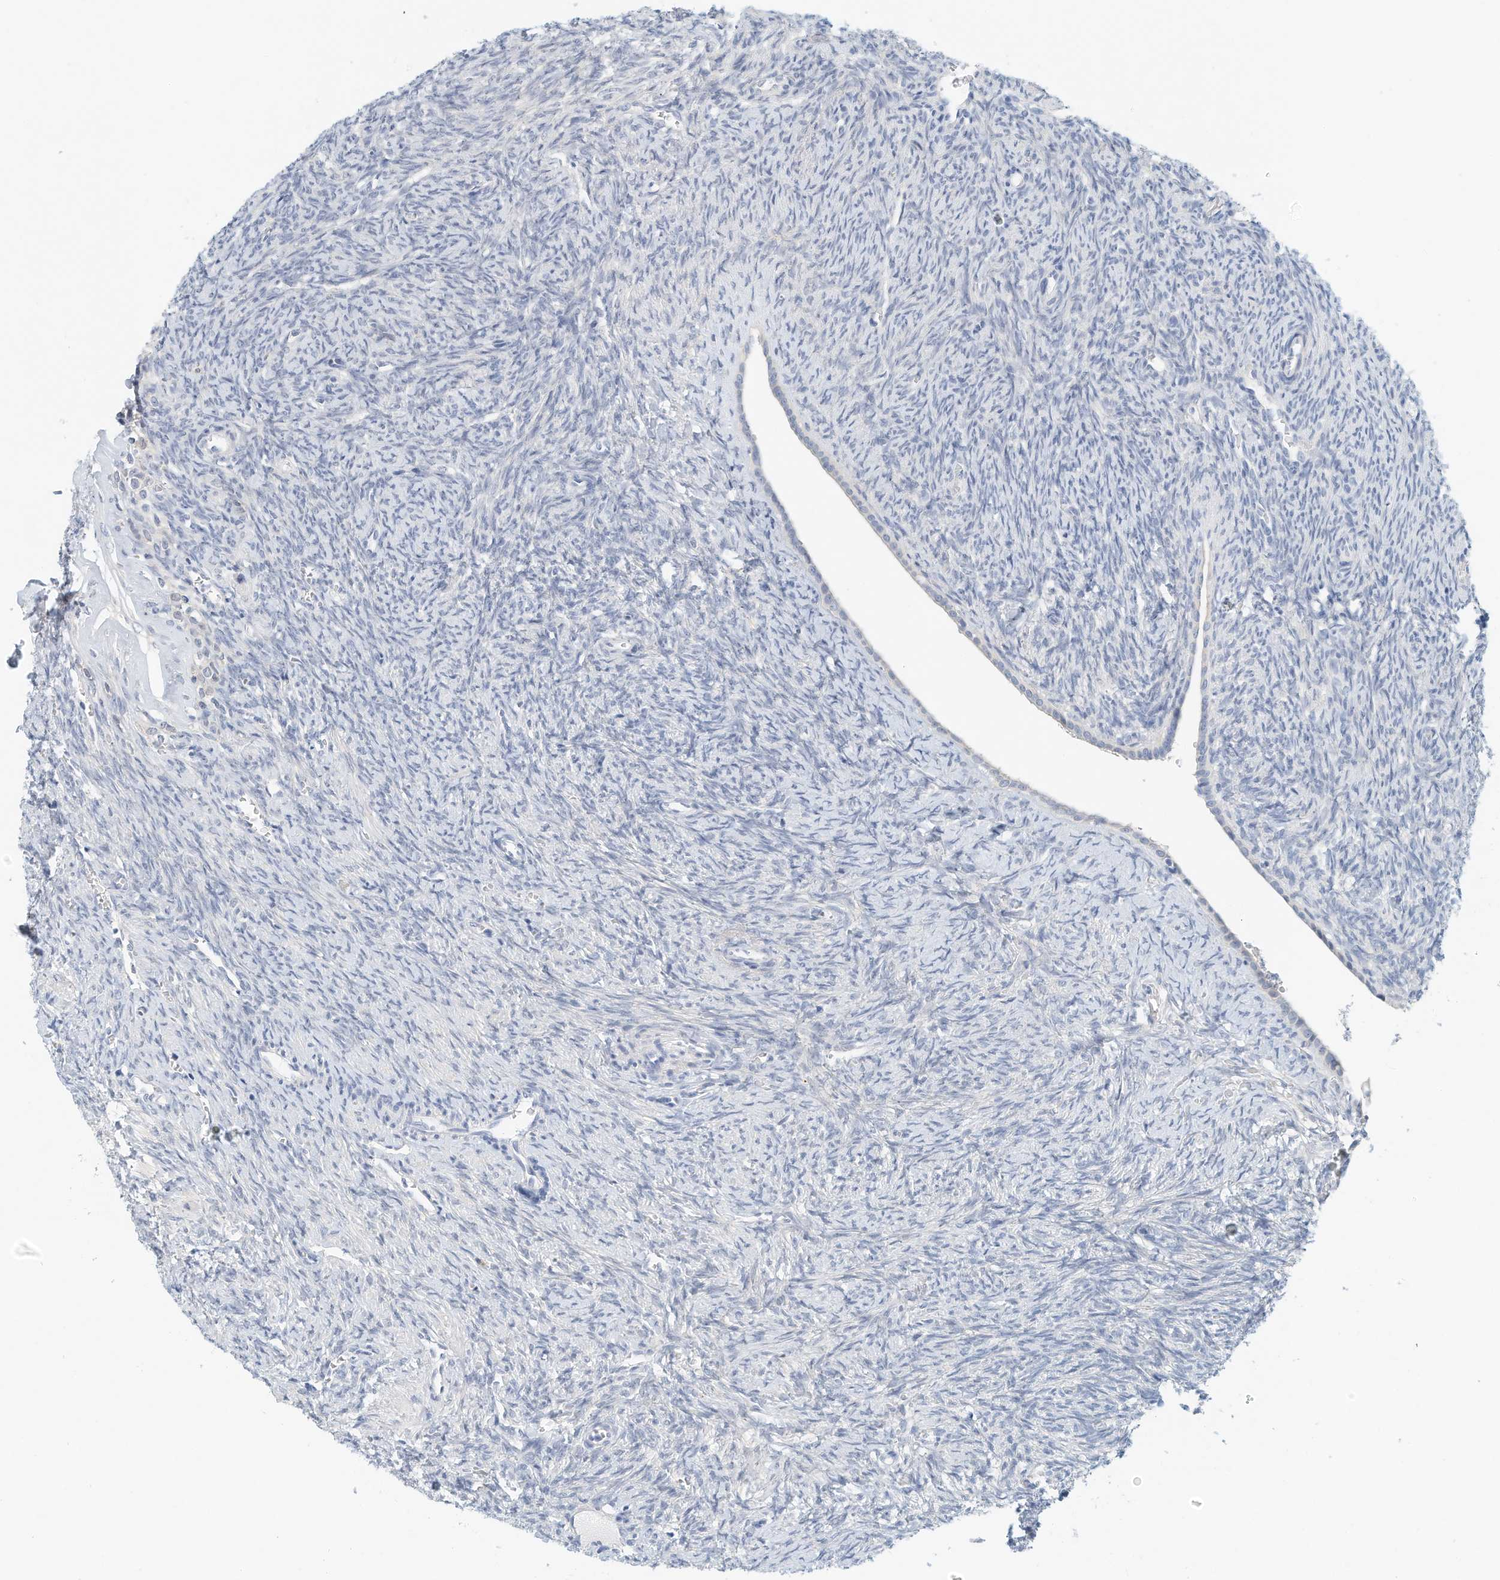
{"staining": {"intensity": "negative", "quantity": "none", "location": "none"}, "tissue": "ovary", "cell_type": "Ovarian stroma cells", "image_type": "normal", "snomed": [{"axis": "morphology", "description": "Normal tissue, NOS"}, {"axis": "topography", "description": "Ovary"}], "caption": "DAB immunohistochemical staining of unremarkable human ovary exhibits no significant staining in ovarian stroma cells.", "gene": "ARHGAP28", "patient": {"sex": "female", "age": 41}}